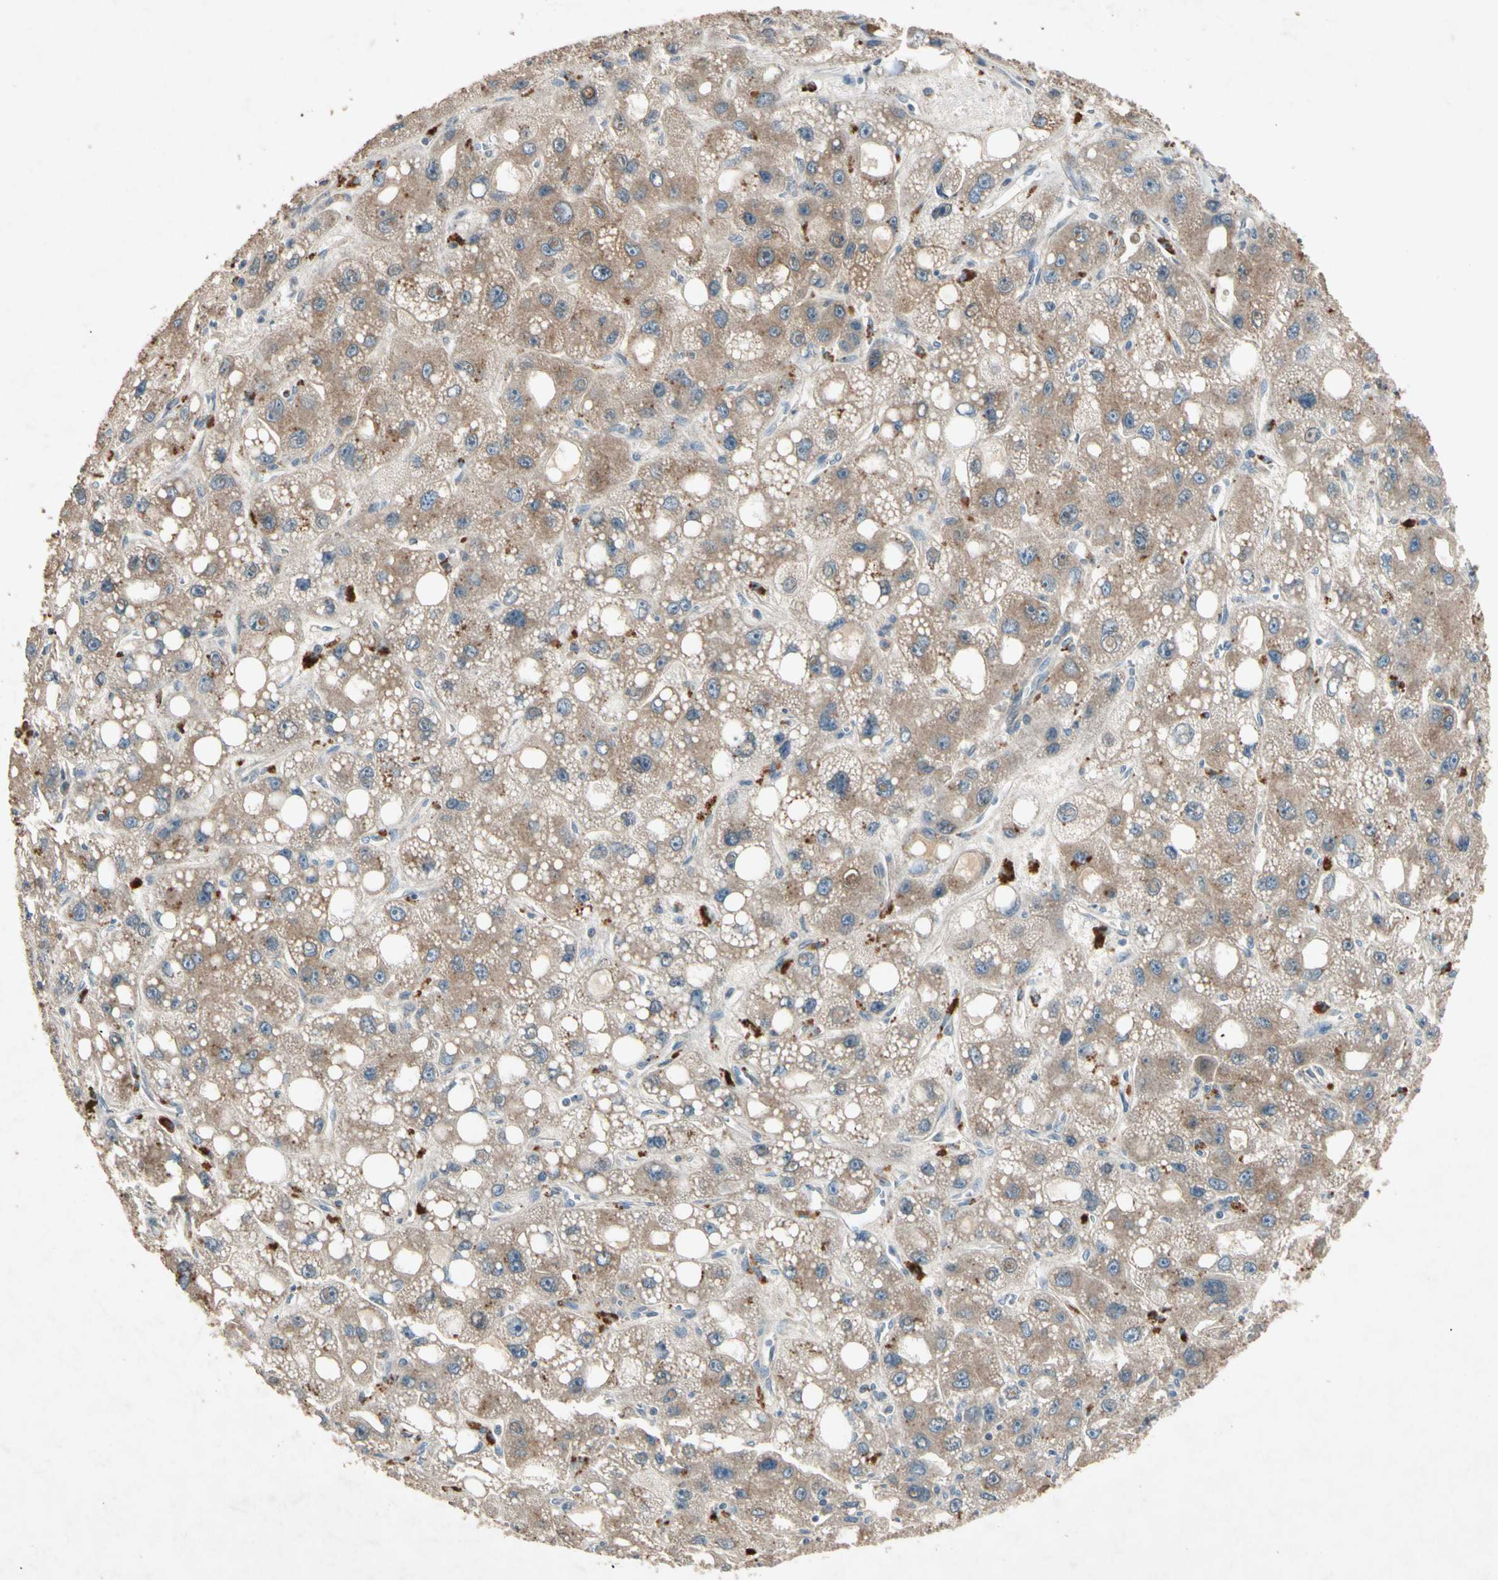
{"staining": {"intensity": "weak", "quantity": ">75%", "location": "cytoplasmic/membranous"}, "tissue": "liver cancer", "cell_type": "Tumor cells", "image_type": "cancer", "snomed": [{"axis": "morphology", "description": "Carcinoma, Hepatocellular, NOS"}, {"axis": "topography", "description": "Liver"}], "caption": "Liver cancer tissue demonstrates weak cytoplasmic/membranous positivity in approximately >75% of tumor cells, visualized by immunohistochemistry.", "gene": "GPLD1", "patient": {"sex": "male", "age": 55}}